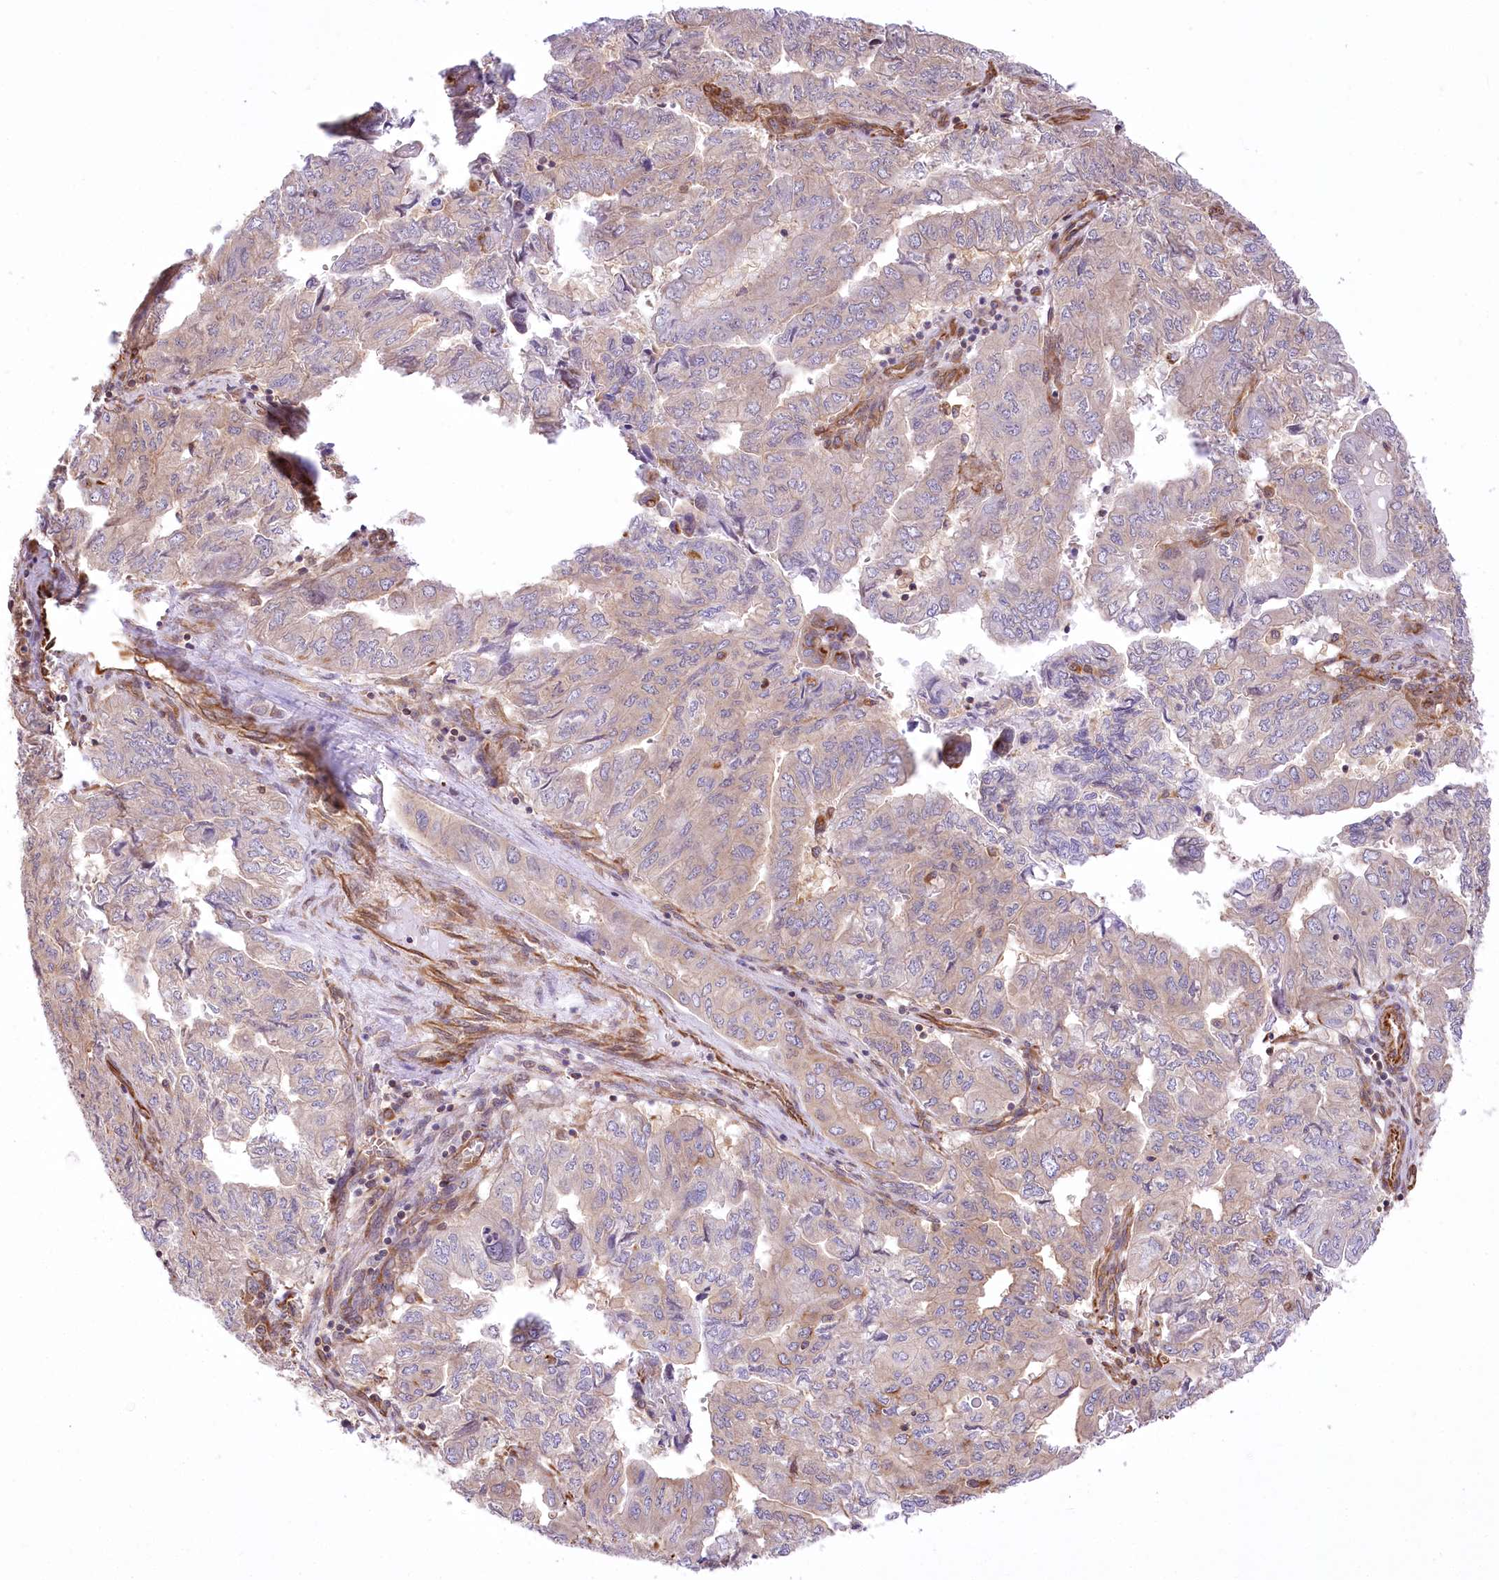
{"staining": {"intensity": "weak", "quantity": "25%-75%", "location": "cytoplasmic/membranous"}, "tissue": "pancreatic cancer", "cell_type": "Tumor cells", "image_type": "cancer", "snomed": [{"axis": "morphology", "description": "Adenocarcinoma, NOS"}, {"axis": "topography", "description": "Pancreas"}], "caption": "A high-resolution photomicrograph shows immunohistochemistry (IHC) staining of pancreatic adenocarcinoma, which demonstrates weak cytoplasmic/membranous positivity in about 25%-75% of tumor cells. Nuclei are stained in blue.", "gene": "TTC1", "patient": {"sex": "male", "age": 51}}